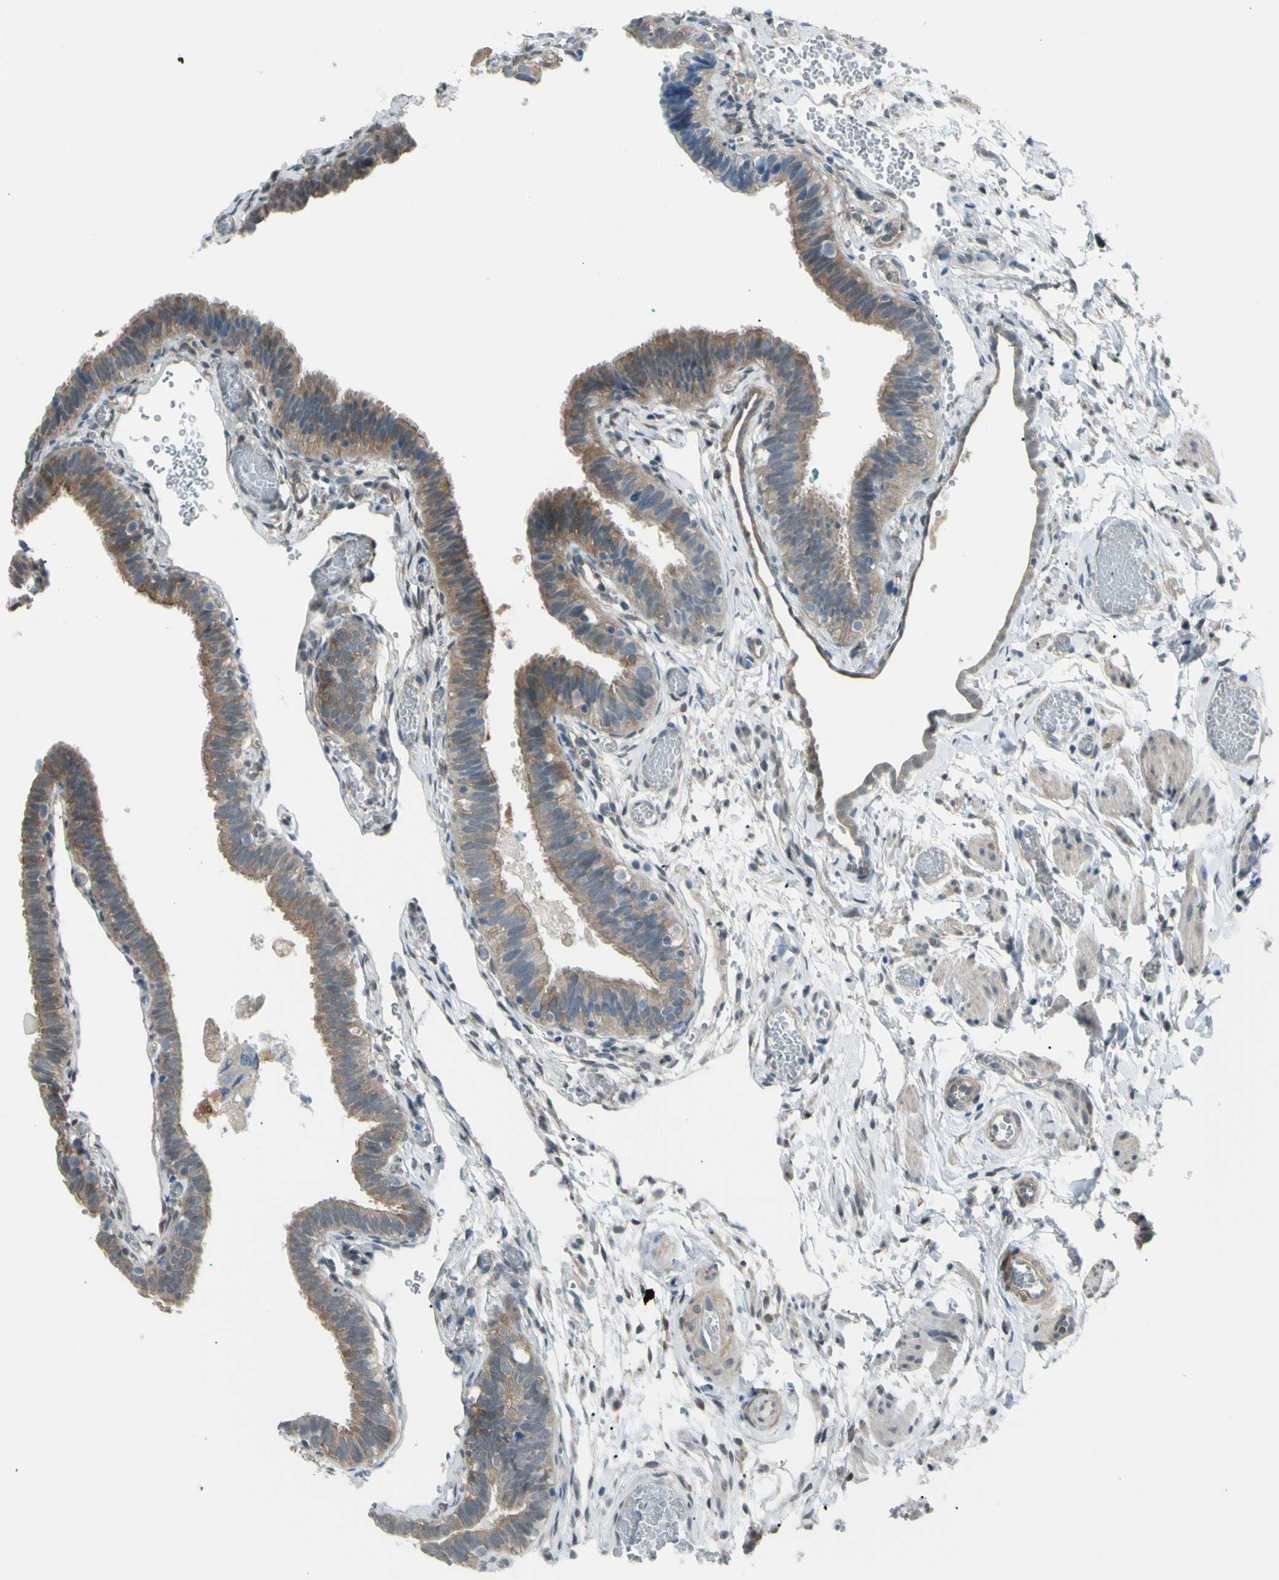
{"staining": {"intensity": "moderate", "quantity": "25%-75%", "location": "cytoplasmic/membranous"}, "tissue": "fallopian tube", "cell_type": "Glandular cells", "image_type": "normal", "snomed": [{"axis": "morphology", "description": "Normal tissue, NOS"}, {"axis": "topography", "description": "Fallopian tube"}], "caption": "Immunohistochemistry (IHC) of normal fallopian tube exhibits medium levels of moderate cytoplasmic/membranous staining in about 25%-75% of glandular cells.", "gene": "YWHAQ", "patient": {"sex": "female", "age": 46}}